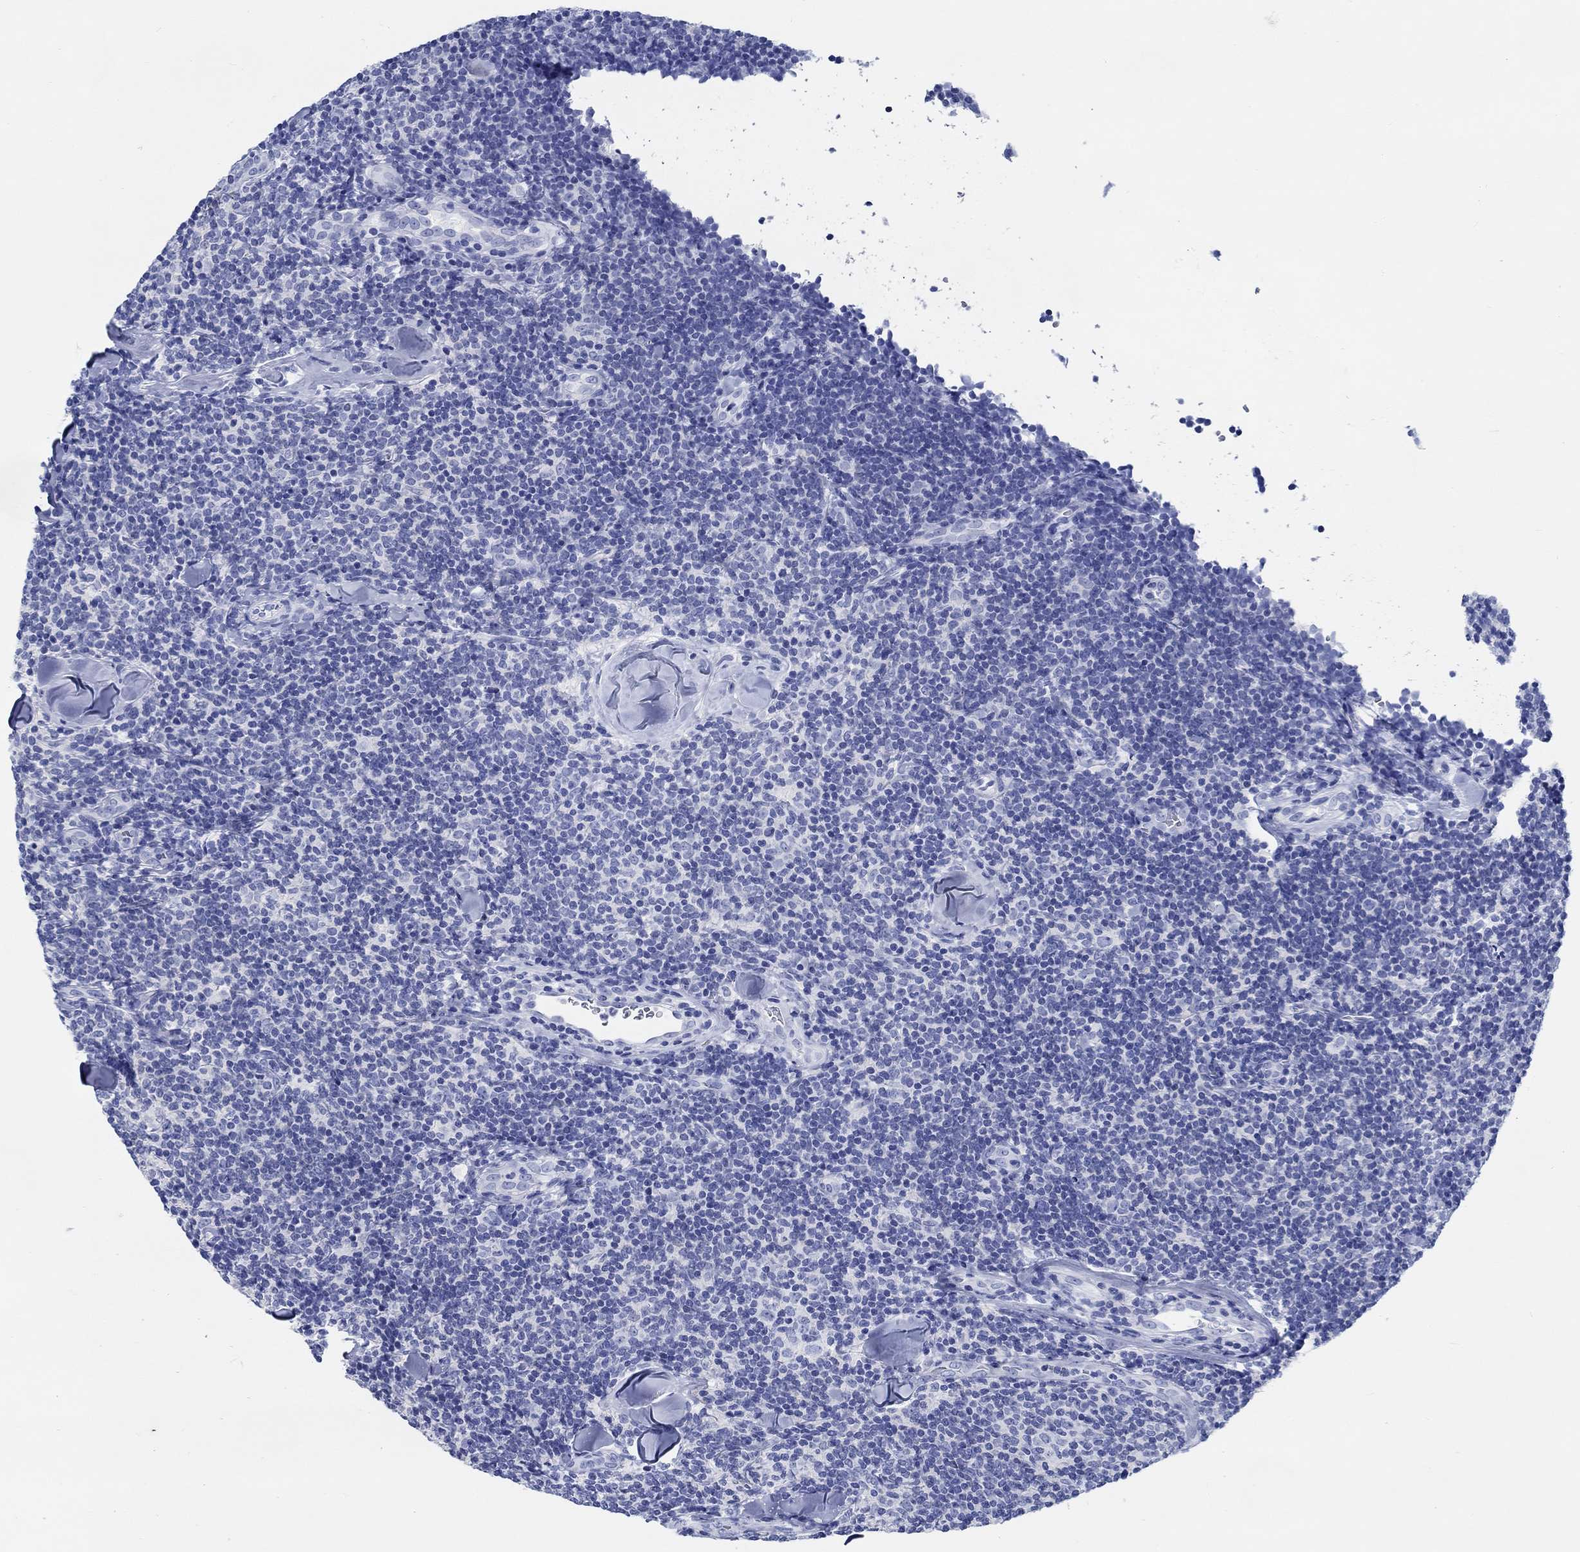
{"staining": {"intensity": "negative", "quantity": "none", "location": "none"}, "tissue": "lymphoma", "cell_type": "Tumor cells", "image_type": "cancer", "snomed": [{"axis": "morphology", "description": "Malignant lymphoma, non-Hodgkin's type, Low grade"}, {"axis": "topography", "description": "Lymph node"}], "caption": "Immunohistochemistry (IHC) histopathology image of lymphoma stained for a protein (brown), which shows no expression in tumor cells. (Stains: DAB (3,3'-diaminobenzidine) immunohistochemistry with hematoxylin counter stain, Microscopy: brightfield microscopy at high magnification).", "gene": "FBXO2", "patient": {"sex": "female", "age": 56}}